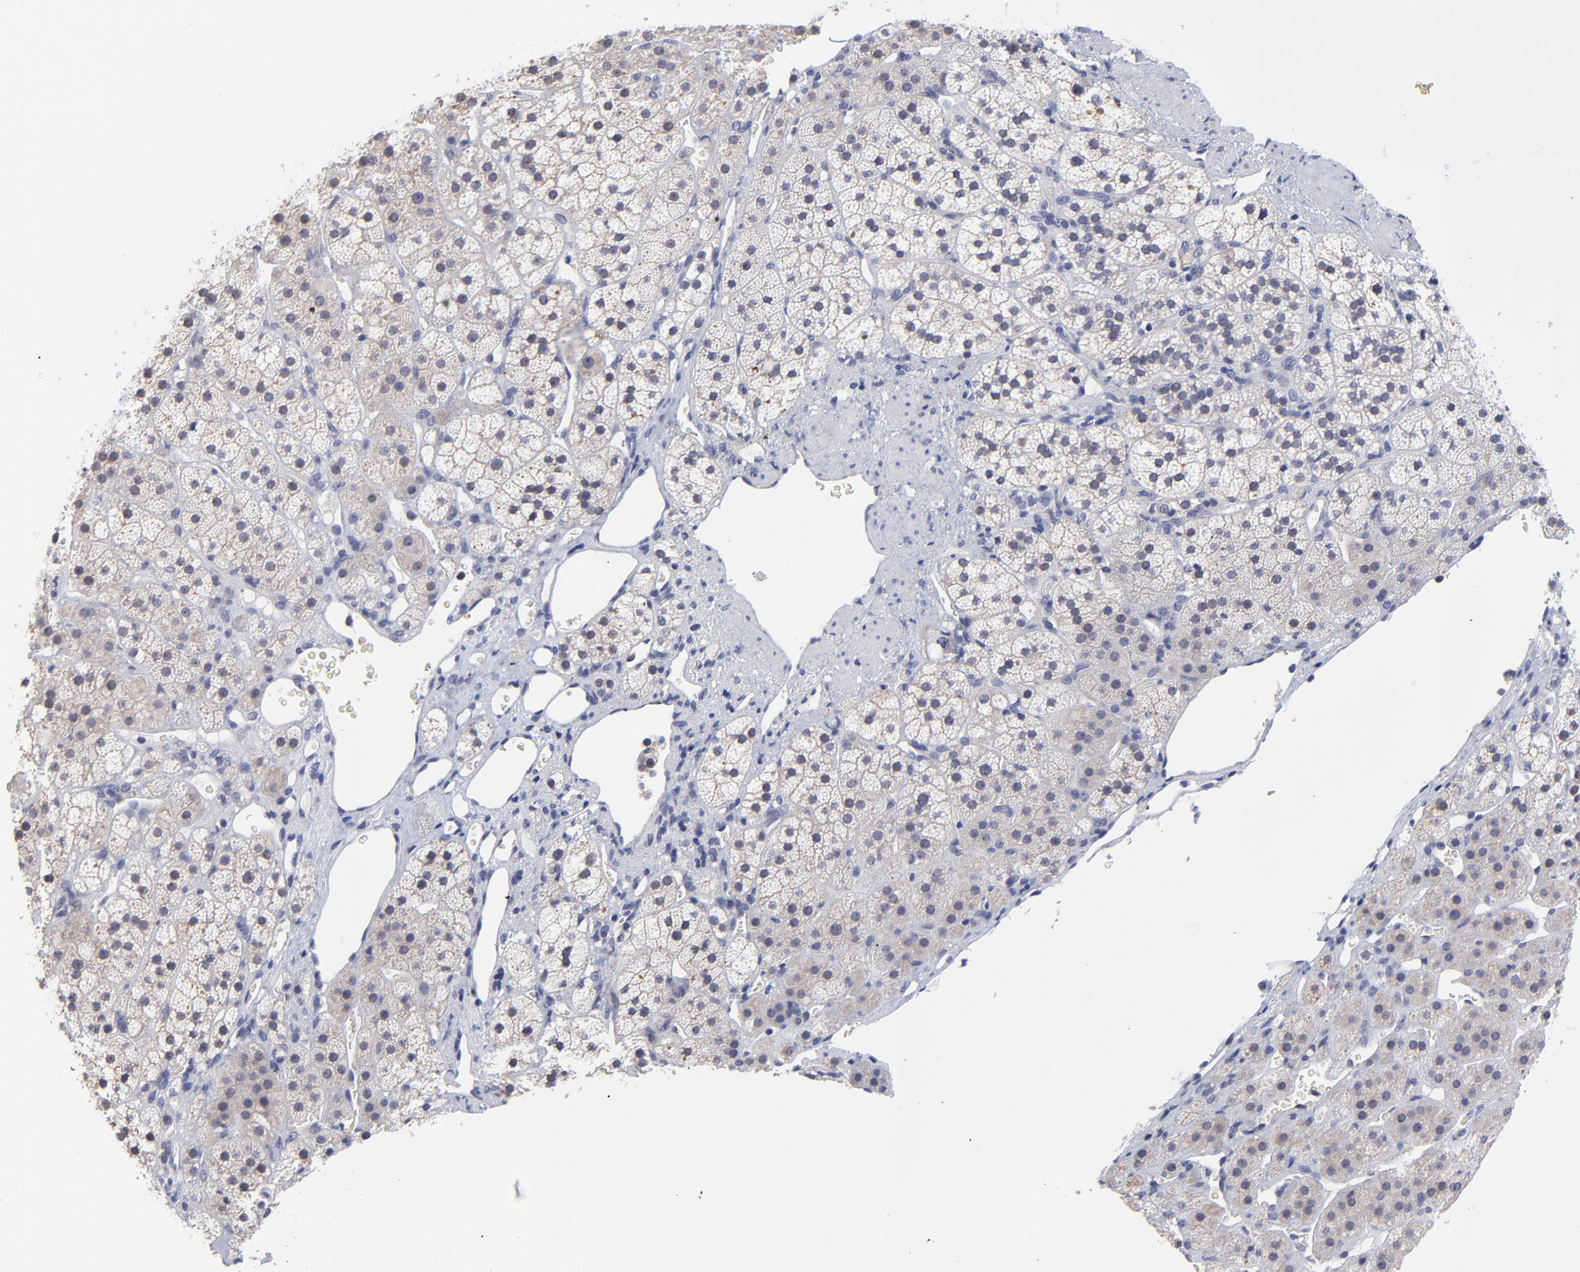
{"staining": {"intensity": "negative", "quantity": "none", "location": "none"}, "tissue": "adrenal gland", "cell_type": "Glandular cells", "image_type": "normal", "snomed": [{"axis": "morphology", "description": "Normal tissue, NOS"}, {"axis": "topography", "description": "Adrenal gland"}], "caption": "Human adrenal gland stained for a protein using immunohistochemistry (IHC) displays no positivity in glandular cells.", "gene": "FBXO8", "patient": {"sex": "female", "age": 44}}